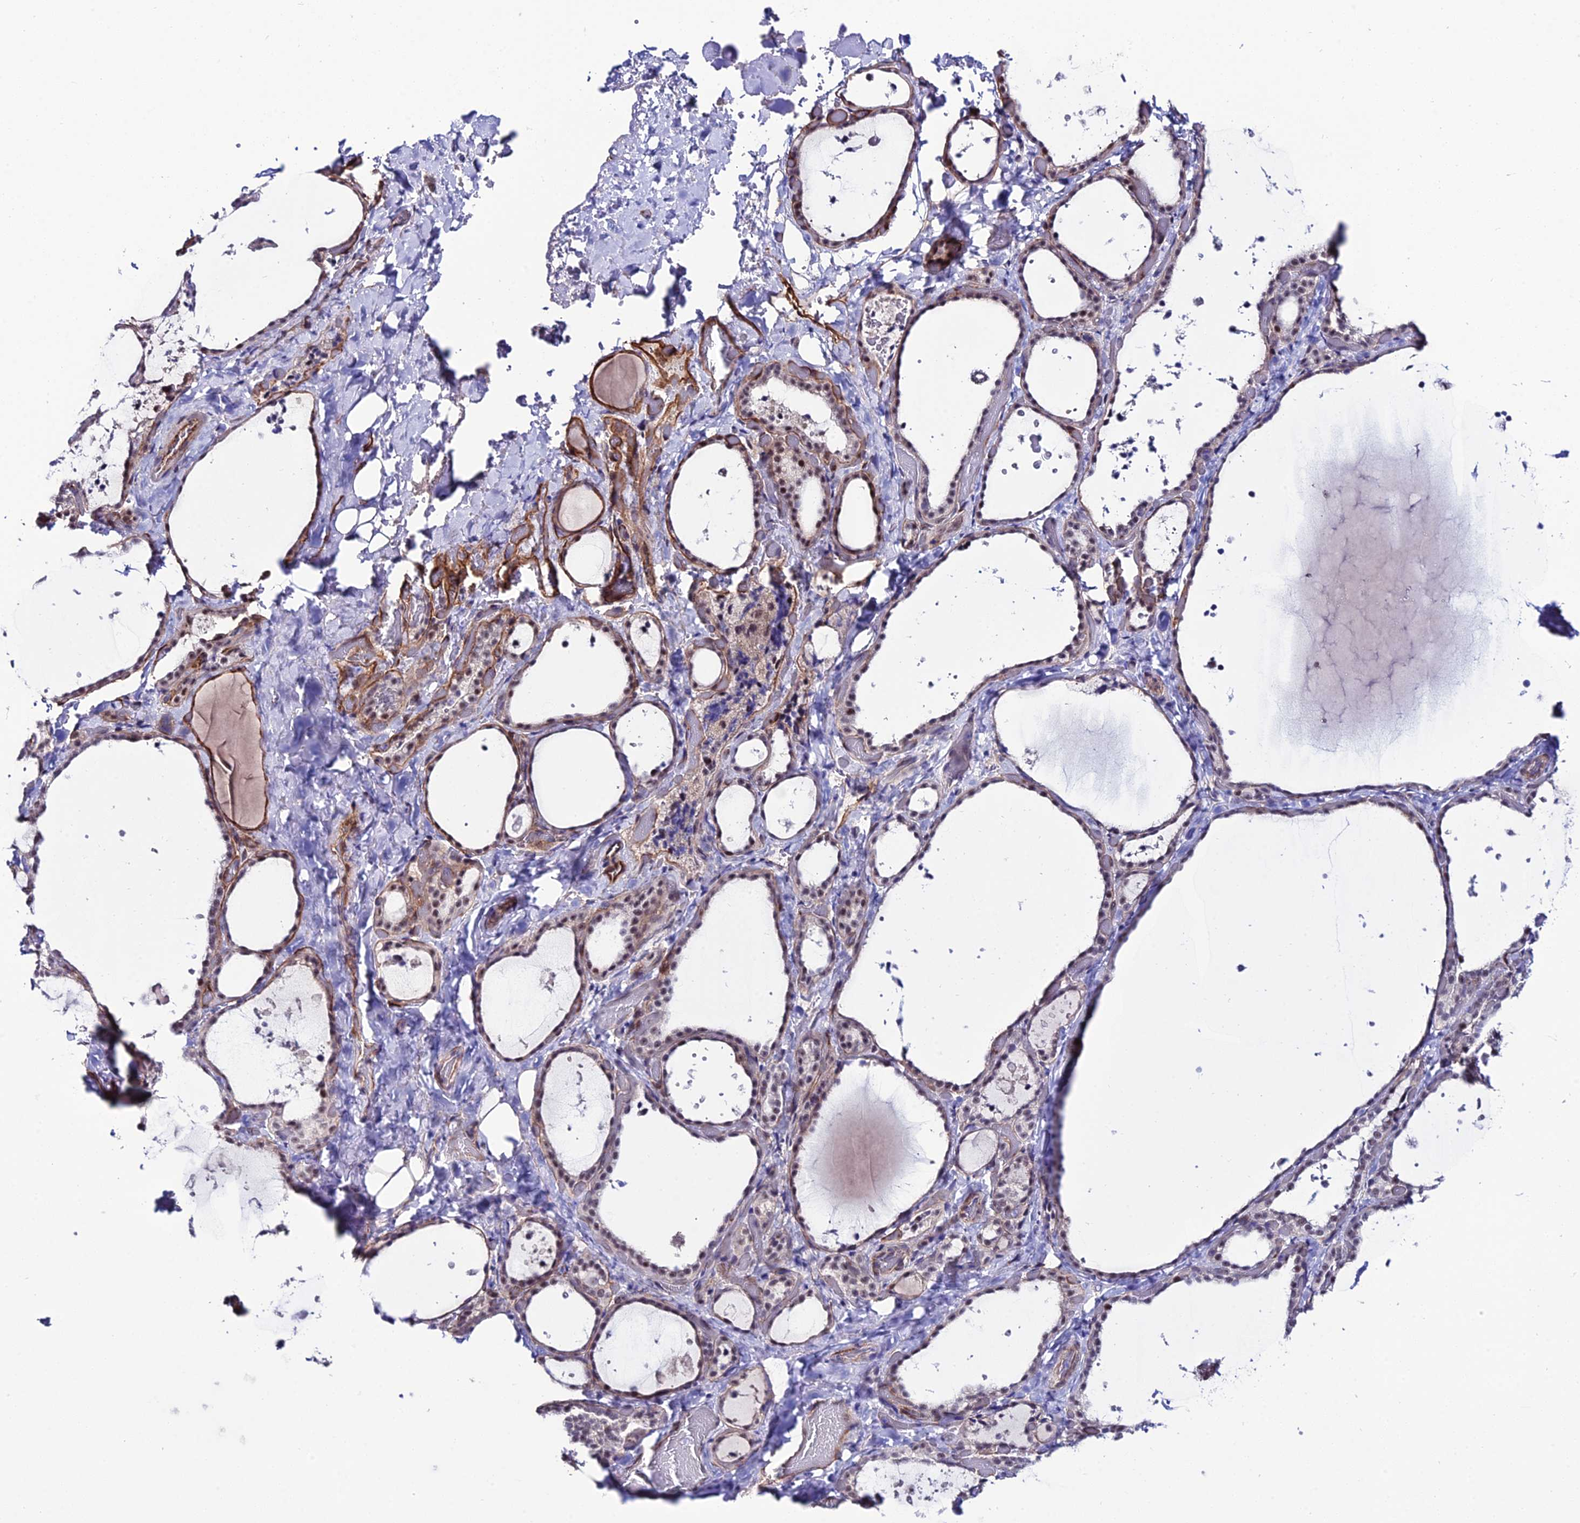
{"staining": {"intensity": "moderate", "quantity": "25%-75%", "location": "nuclear"}, "tissue": "thyroid gland", "cell_type": "Glandular cells", "image_type": "normal", "snomed": [{"axis": "morphology", "description": "Normal tissue, NOS"}, {"axis": "topography", "description": "Thyroid gland"}], "caption": "Thyroid gland stained with DAB IHC reveals medium levels of moderate nuclear positivity in approximately 25%-75% of glandular cells. (DAB IHC, brown staining for protein, blue staining for nuclei).", "gene": "SYT15B", "patient": {"sex": "female", "age": 44}}